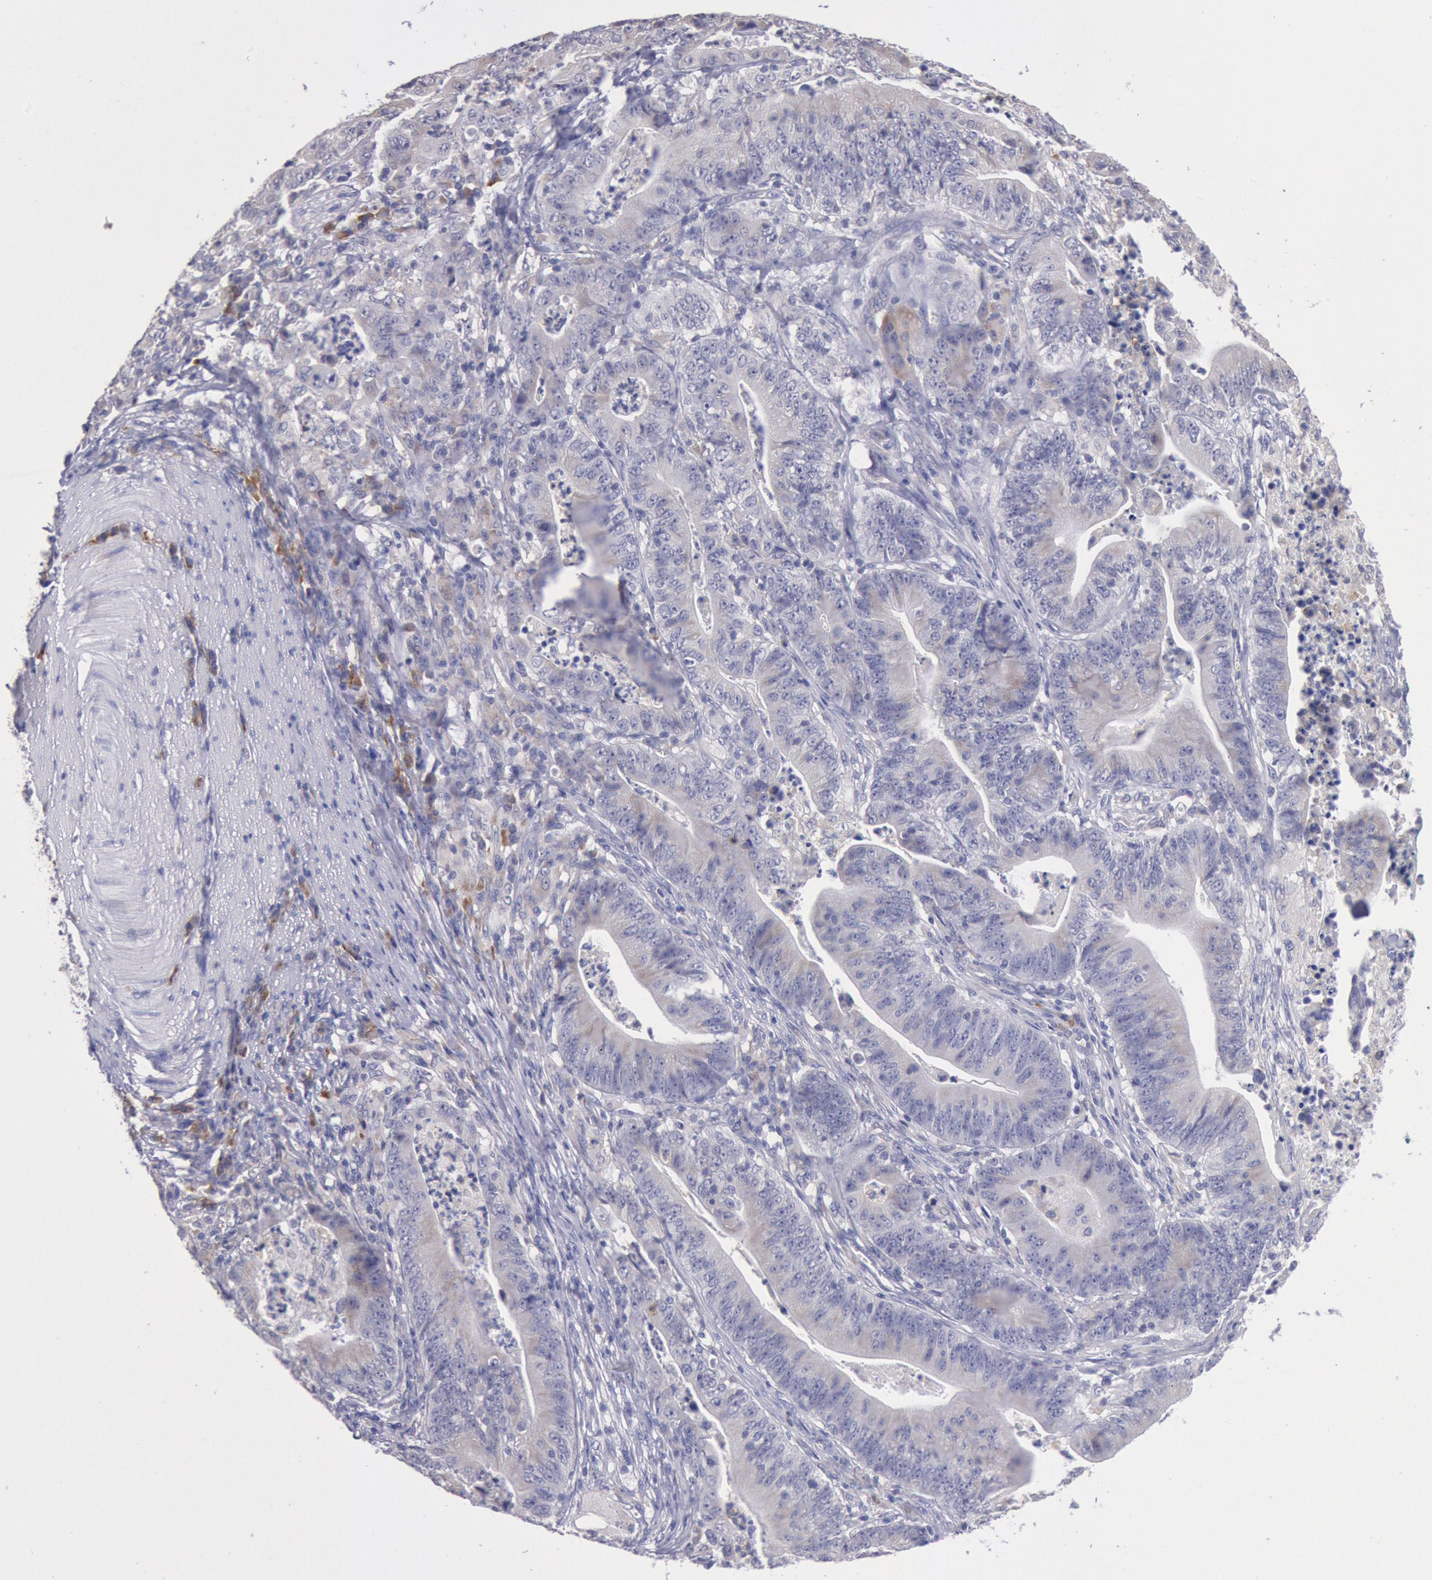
{"staining": {"intensity": "weak", "quantity": "<25%", "location": "cytoplasmic/membranous"}, "tissue": "stomach cancer", "cell_type": "Tumor cells", "image_type": "cancer", "snomed": [{"axis": "morphology", "description": "Adenocarcinoma, NOS"}, {"axis": "topography", "description": "Stomach, lower"}], "caption": "DAB immunohistochemical staining of adenocarcinoma (stomach) demonstrates no significant expression in tumor cells.", "gene": "GAL3ST1", "patient": {"sex": "female", "age": 86}}